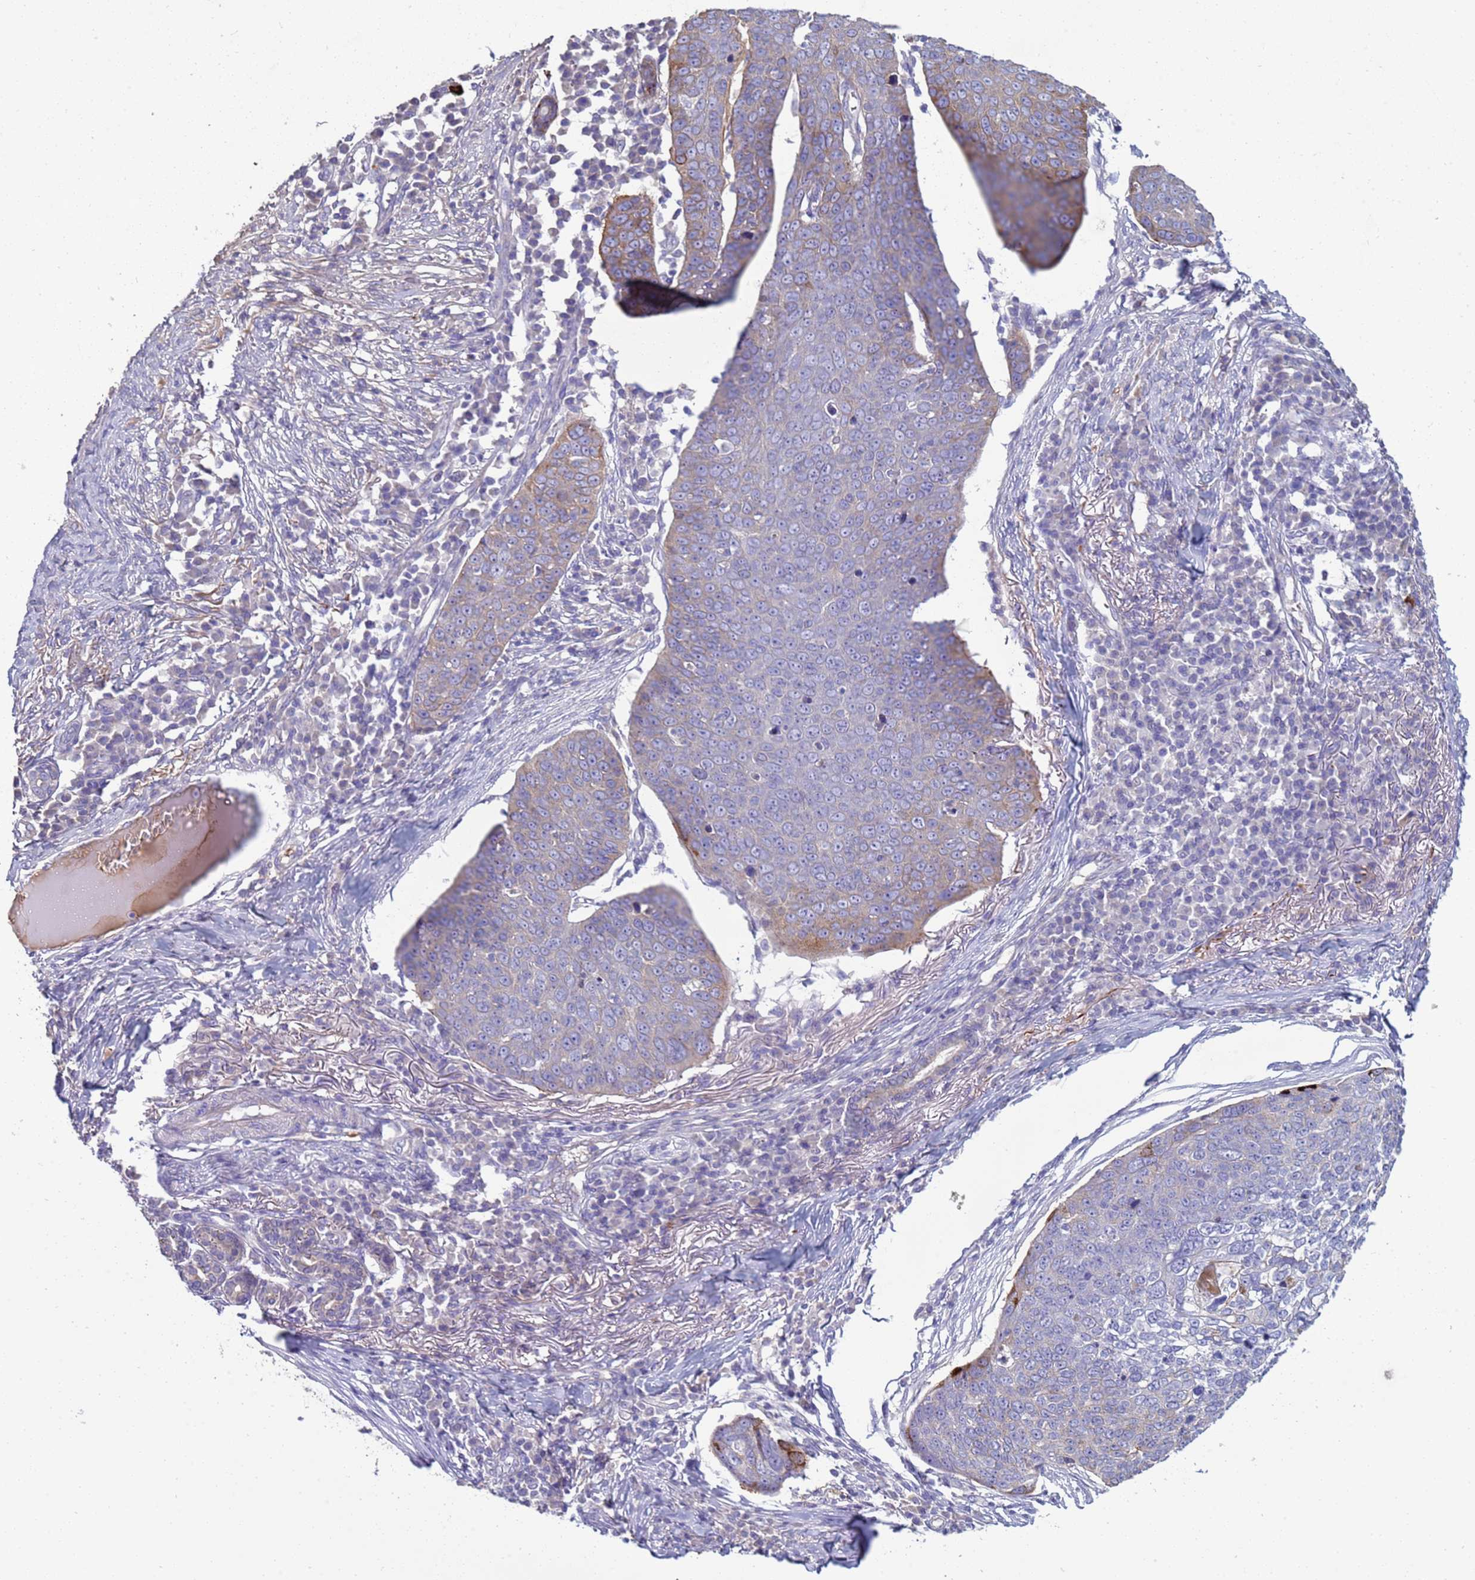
{"staining": {"intensity": "moderate", "quantity": "<25%", "location": "cytoplasmic/membranous"}, "tissue": "skin cancer", "cell_type": "Tumor cells", "image_type": "cancer", "snomed": [{"axis": "morphology", "description": "Squamous cell carcinoma, NOS"}, {"axis": "topography", "description": "Skin"}], "caption": "Immunohistochemical staining of skin cancer (squamous cell carcinoma) exhibits moderate cytoplasmic/membranous protein staining in approximately <25% of tumor cells.", "gene": "TRIM51", "patient": {"sex": "male", "age": 71}}